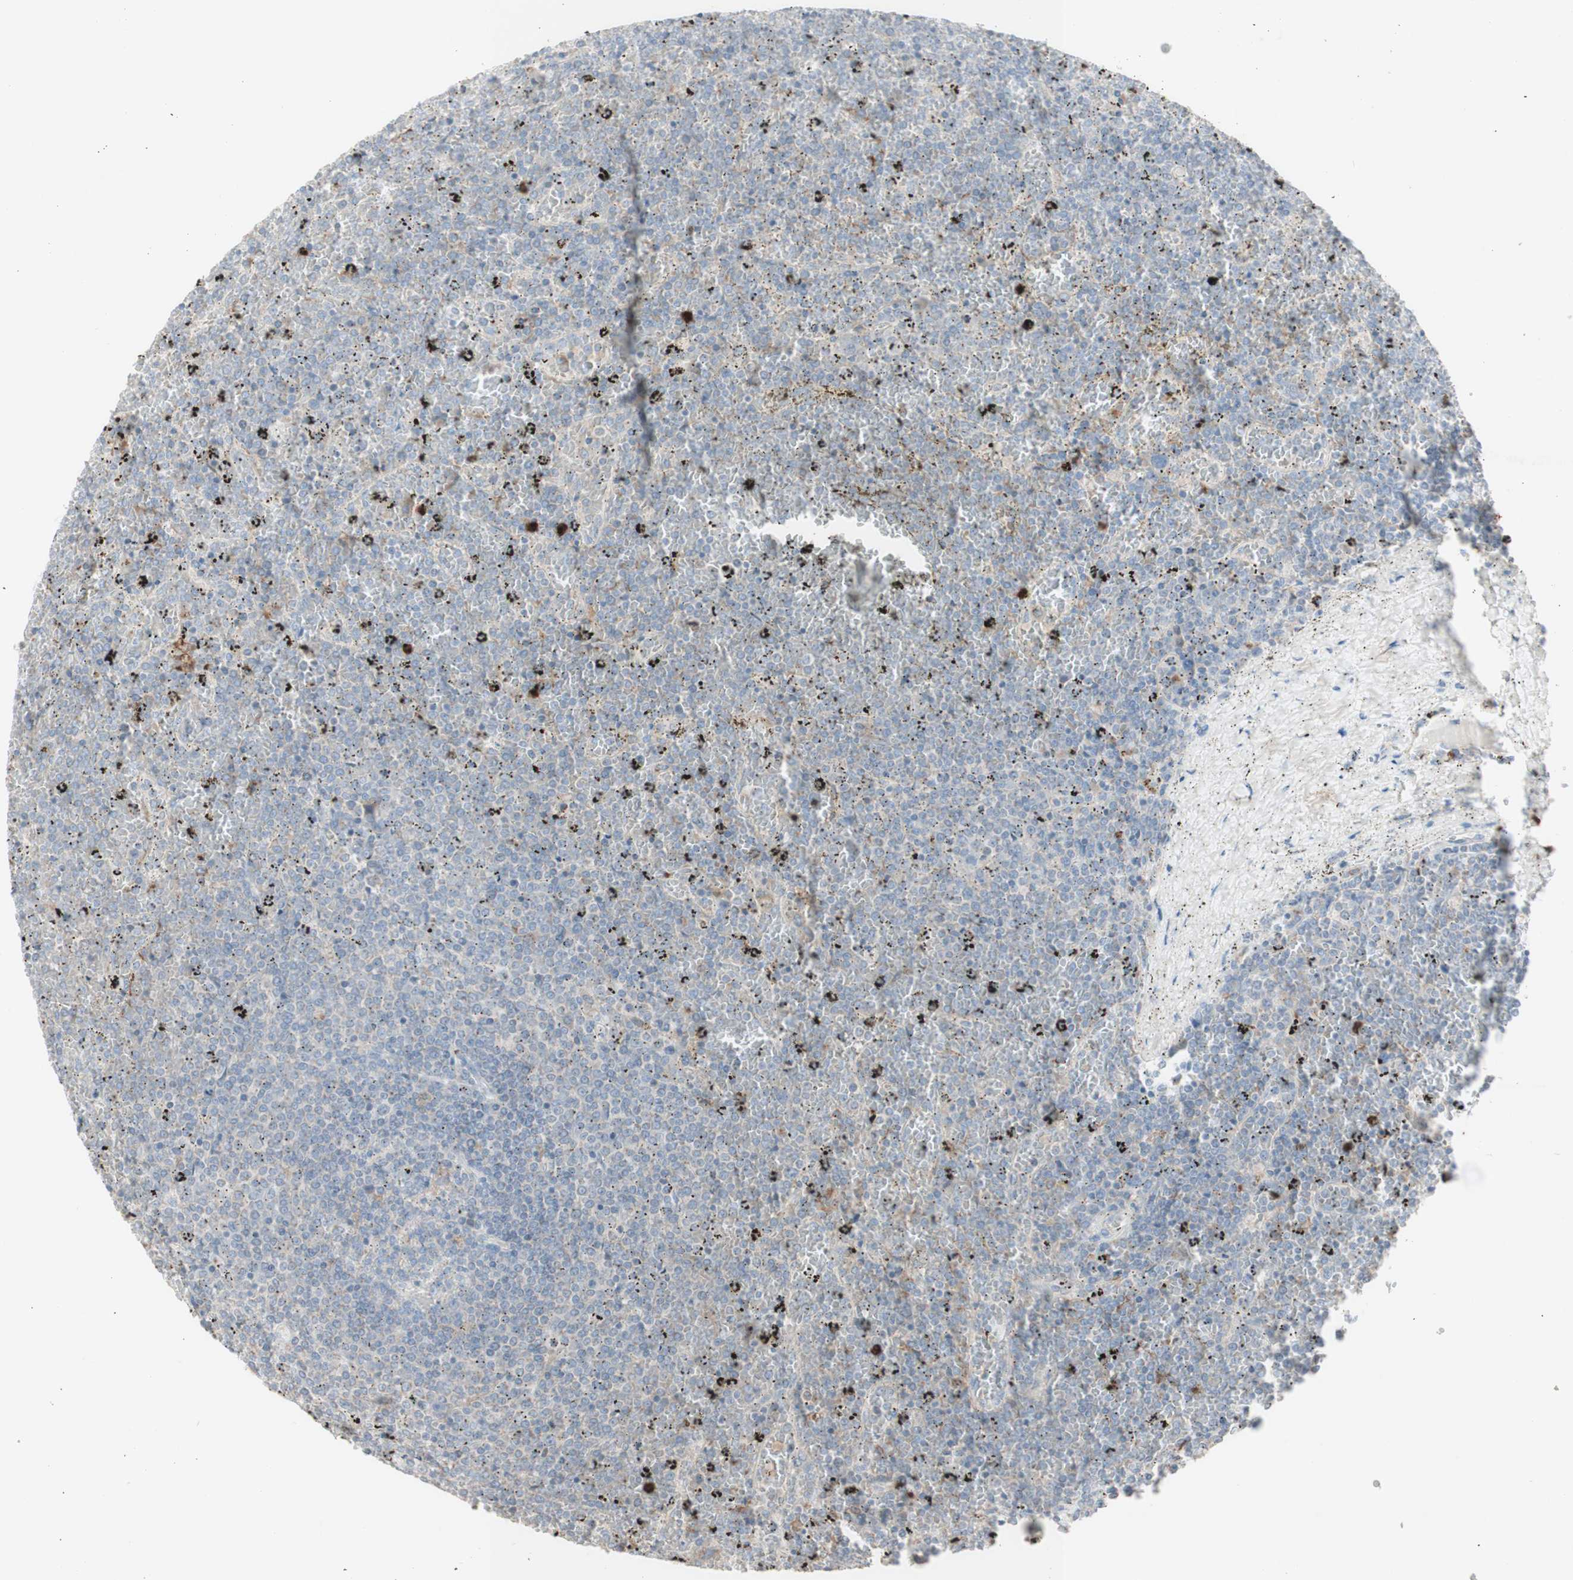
{"staining": {"intensity": "negative", "quantity": "none", "location": "none"}, "tissue": "lymphoma", "cell_type": "Tumor cells", "image_type": "cancer", "snomed": [{"axis": "morphology", "description": "Malignant lymphoma, non-Hodgkin's type, Low grade"}, {"axis": "topography", "description": "Spleen"}], "caption": "This is a micrograph of immunohistochemistry (IHC) staining of lymphoma, which shows no staining in tumor cells.", "gene": "ATP6V1B1", "patient": {"sex": "female", "age": 77}}